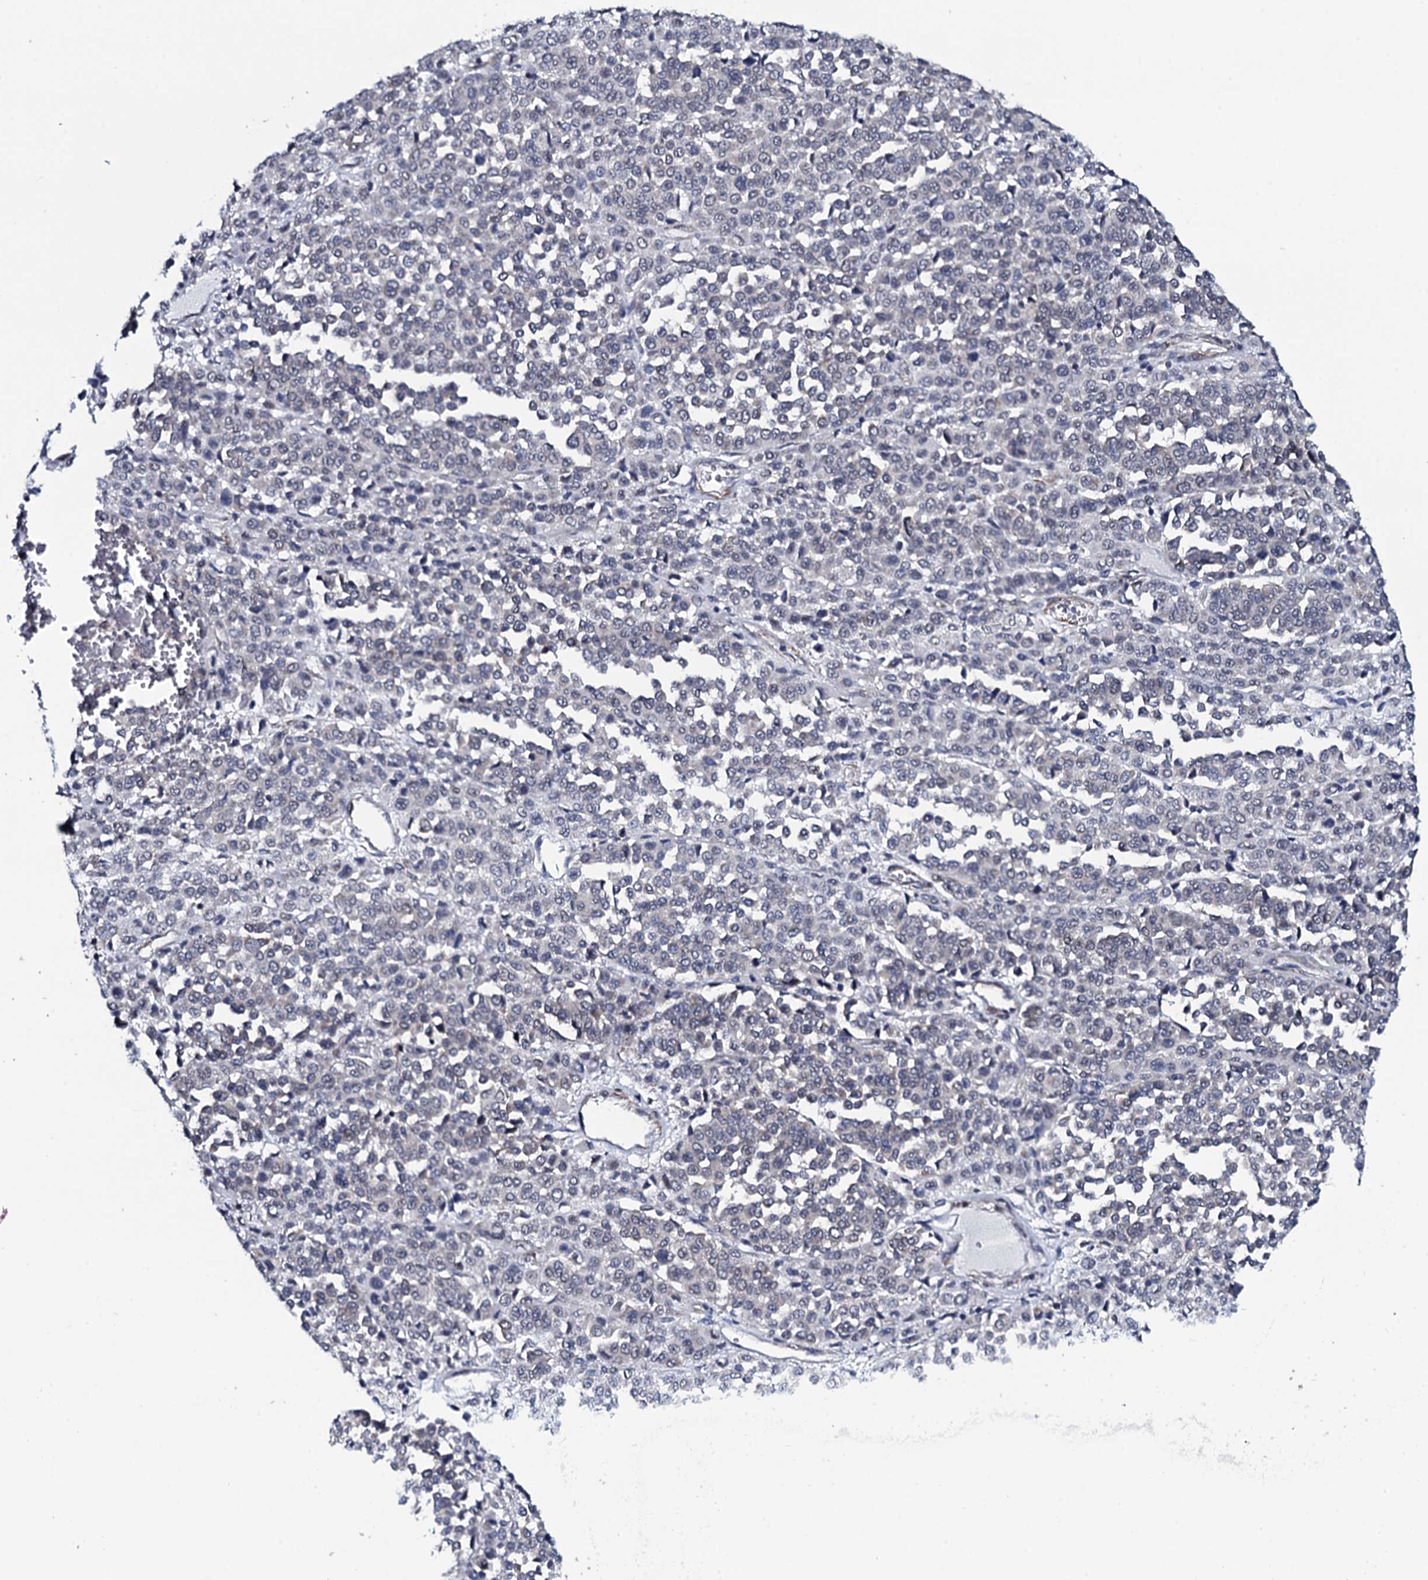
{"staining": {"intensity": "negative", "quantity": "none", "location": "none"}, "tissue": "melanoma", "cell_type": "Tumor cells", "image_type": "cancer", "snomed": [{"axis": "morphology", "description": "Malignant melanoma, Metastatic site"}, {"axis": "topography", "description": "Pancreas"}], "caption": "Tumor cells show no significant staining in malignant melanoma (metastatic site).", "gene": "CWC15", "patient": {"sex": "female", "age": 30}}